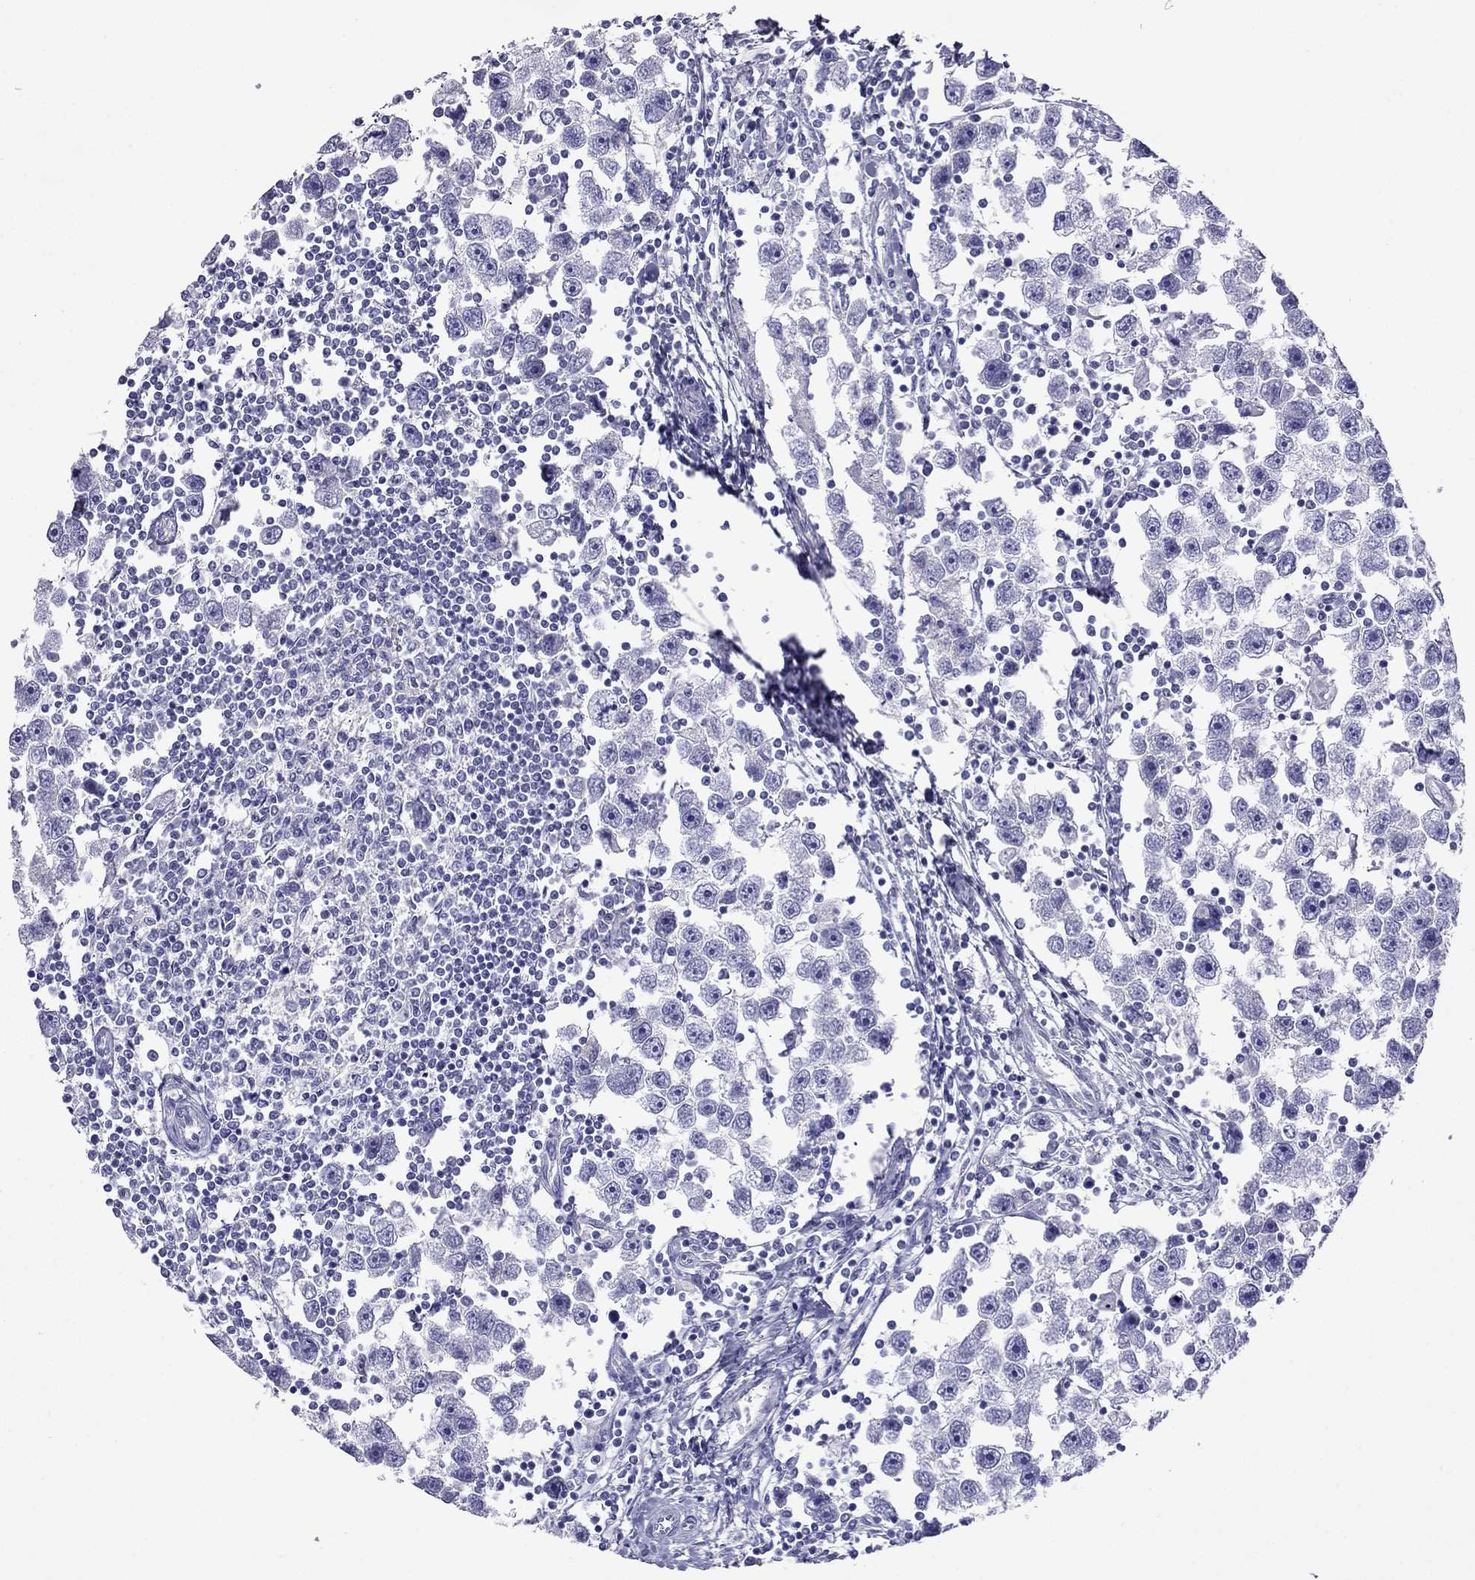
{"staining": {"intensity": "negative", "quantity": "none", "location": "none"}, "tissue": "testis cancer", "cell_type": "Tumor cells", "image_type": "cancer", "snomed": [{"axis": "morphology", "description": "Seminoma, NOS"}, {"axis": "topography", "description": "Testis"}], "caption": "A photomicrograph of seminoma (testis) stained for a protein displays no brown staining in tumor cells. Nuclei are stained in blue.", "gene": "ARR3", "patient": {"sex": "male", "age": 30}}